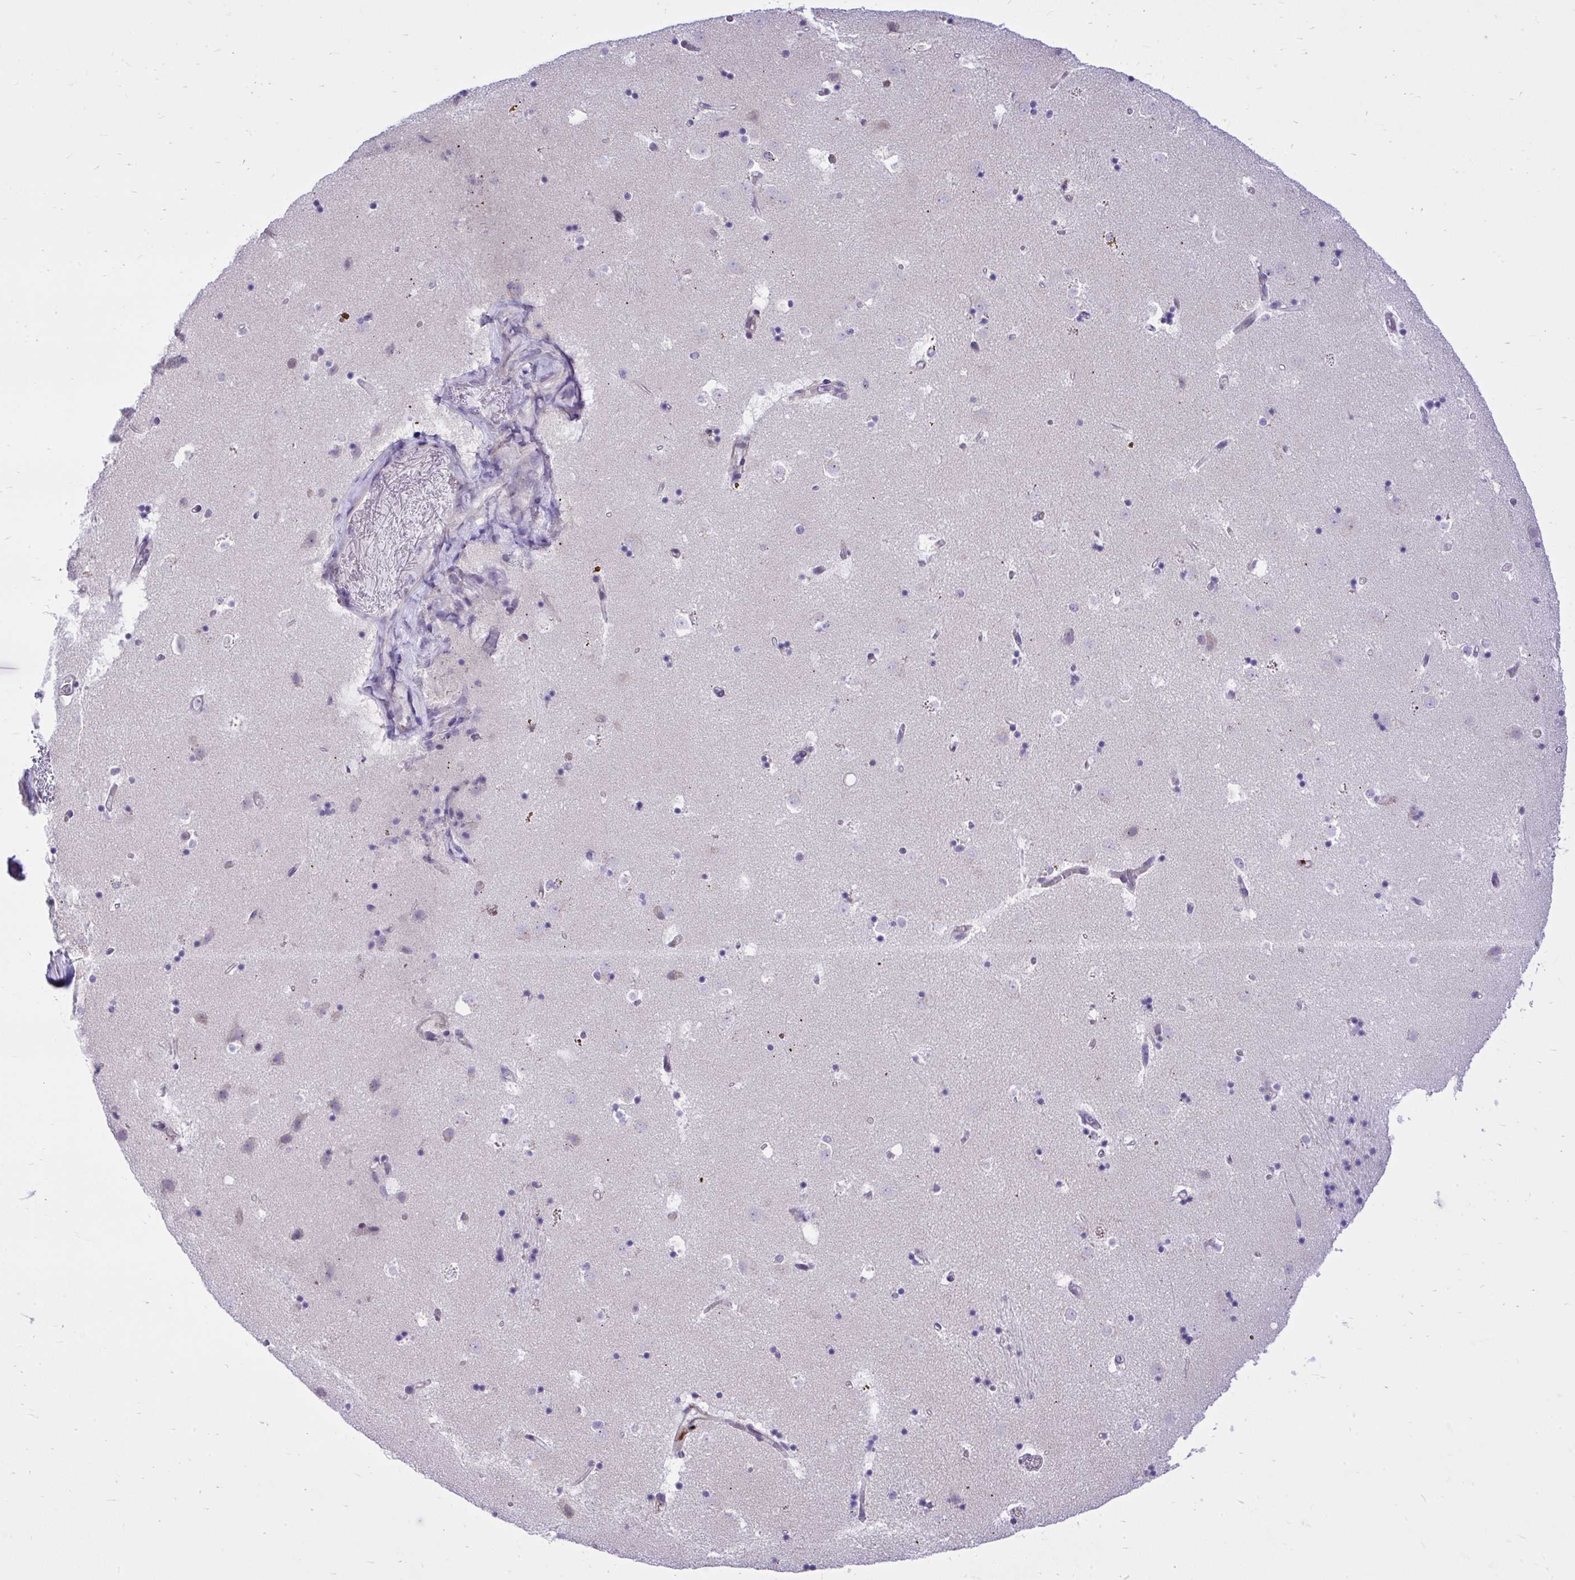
{"staining": {"intensity": "negative", "quantity": "none", "location": "none"}, "tissue": "caudate", "cell_type": "Glial cells", "image_type": "normal", "snomed": [{"axis": "morphology", "description": "Normal tissue, NOS"}, {"axis": "topography", "description": "Lateral ventricle wall"}], "caption": "Immunohistochemical staining of unremarkable human caudate shows no significant expression in glial cells. (Stains: DAB immunohistochemistry (IHC) with hematoxylin counter stain, Microscopy: brightfield microscopy at high magnification).", "gene": "GRK4", "patient": {"sex": "male", "age": 58}}